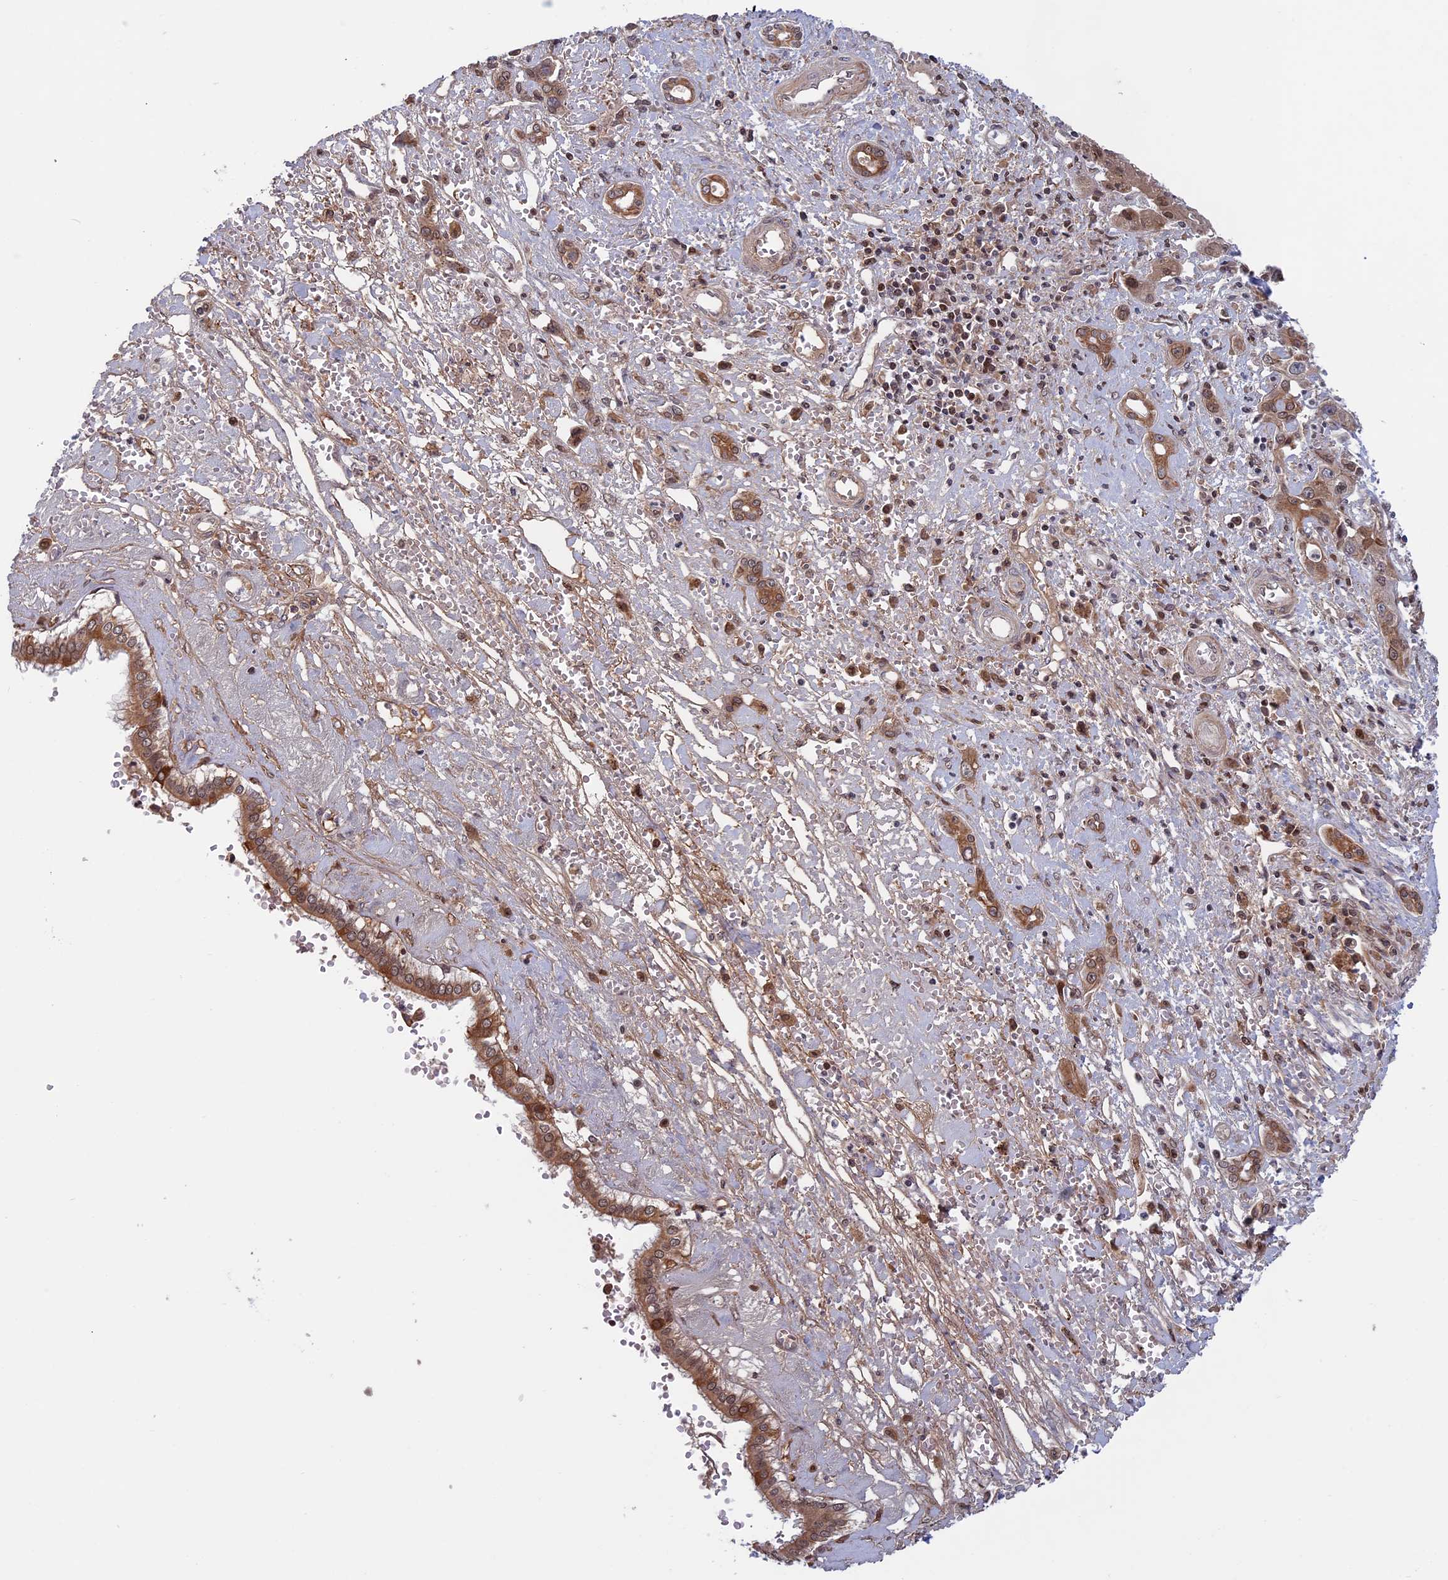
{"staining": {"intensity": "moderate", "quantity": ">75%", "location": "cytoplasmic/membranous,nuclear"}, "tissue": "liver cancer", "cell_type": "Tumor cells", "image_type": "cancer", "snomed": [{"axis": "morphology", "description": "Cholangiocarcinoma"}, {"axis": "topography", "description": "Liver"}], "caption": "Human liver cancer stained with a protein marker demonstrates moderate staining in tumor cells.", "gene": "FADS1", "patient": {"sex": "male", "age": 67}}